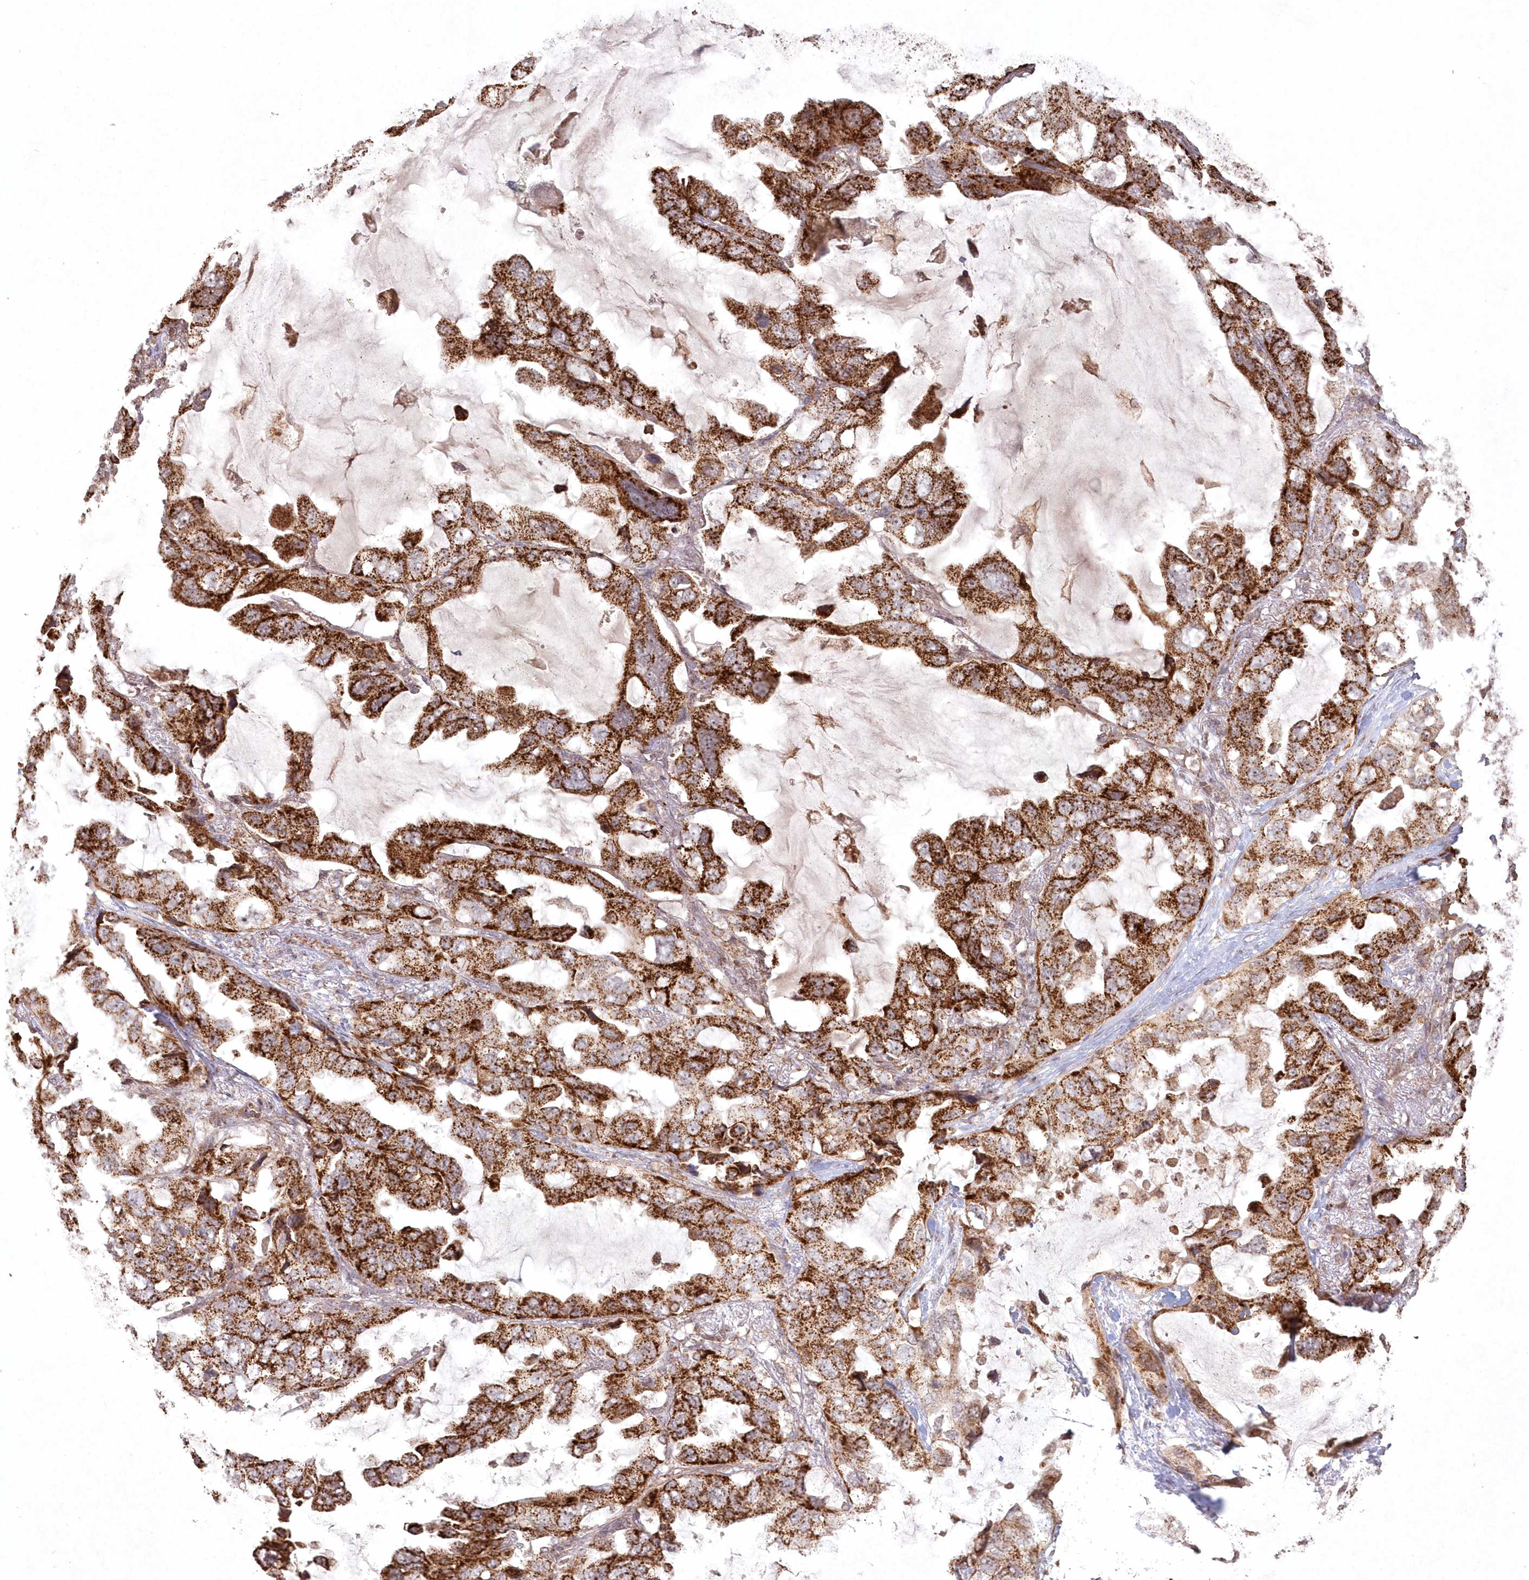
{"staining": {"intensity": "strong", "quantity": ">75%", "location": "cytoplasmic/membranous"}, "tissue": "lung cancer", "cell_type": "Tumor cells", "image_type": "cancer", "snomed": [{"axis": "morphology", "description": "Squamous cell carcinoma, NOS"}, {"axis": "topography", "description": "Lung"}], "caption": "Squamous cell carcinoma (lung) was stained to show a protein in brown. There is high levels of strong cytoplasmic/membranous staining in approximately >75% of tumor cells. Using DAB (brown) and hematoxylin (blue) stains, captured at high magnification using brightfield microscopy.", "gene": "LRPPRC", "patient": {"sex": "female", "age": 73}}